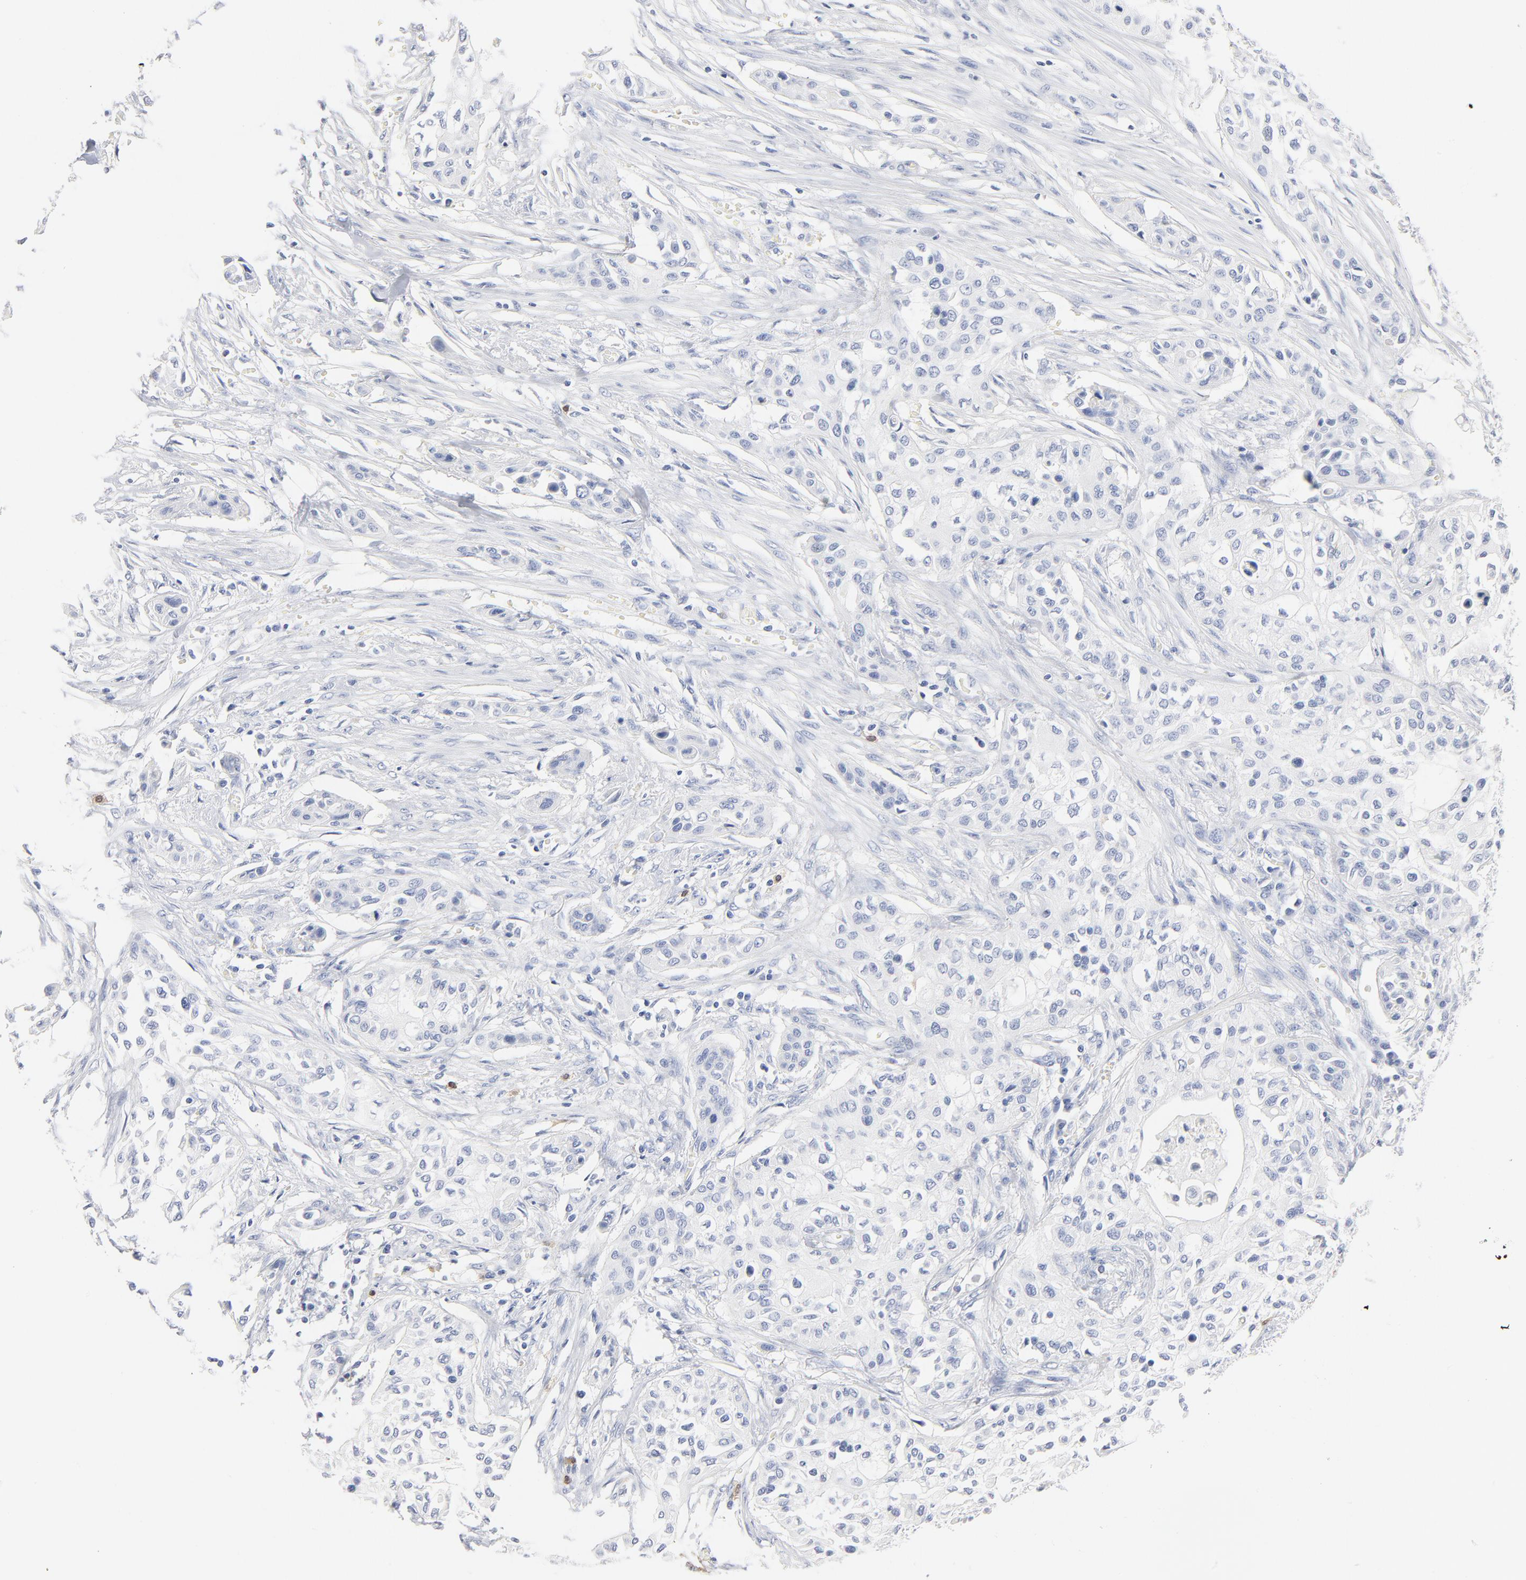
{"staining": {"intensity": "negative", "quantity": "none", "location": "none"}, "tissue": "urothelial cancer", "cell_type": "Tumor cells", "image_type": "cancer", "snomed": [{"axis": "morphology", "description": "Urothelial carcinoma, High grade"}, {"axis": "topography", "description": "Urinary bladder"}], "caption": "The image shows no staining of tumor cells in urothelial cancer.", "gene": "AGTR1", "patient": {"sex": "male", "age": 74}}